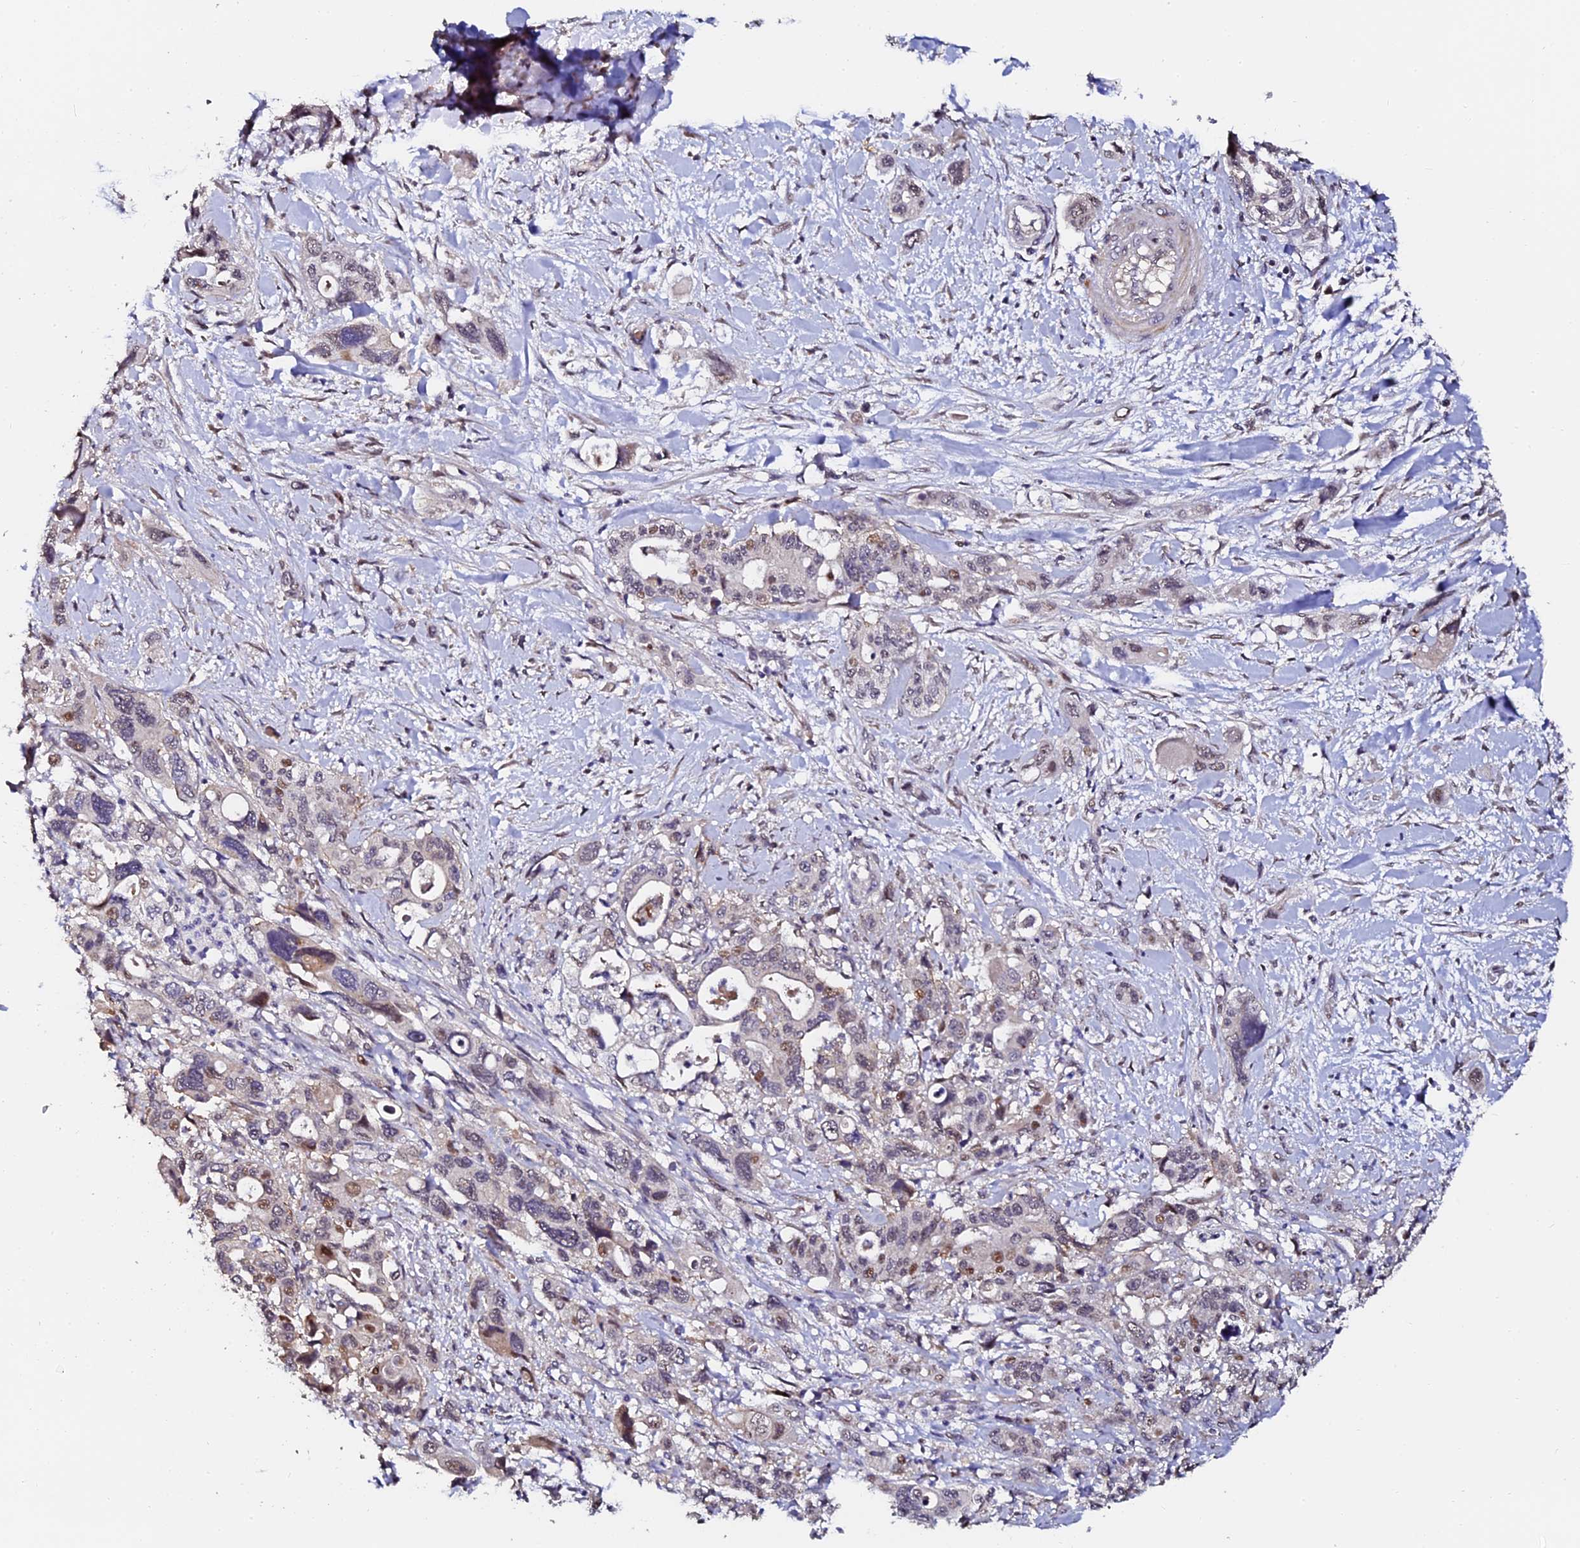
{"staining": {"intensity": "moderate", "quantity": "<25%", "location": "nuclear"}, "tissue": "pancreatic cancer", "cell_type": "Tumor cells", "image_type": "cancer", "snomed": [{"axis": "morphology", "description": "Adenocarcinoma, NOS"}, {"axis": "topography", "description": "Pancreas"}], "caption": "Adenocarcinoma (pancreatic) was stained to show a protein in brown. There is low levels of moderate nuclear staining in about <25% of tumor cells. Using DAB (3,3'-diaminobenzidine) (brown) and hematoxylin (blue) stains, captured at high magnification using brightfield microscopy.", "gene": "GPN3", "patient": {"sex": "male", "age": 46}}